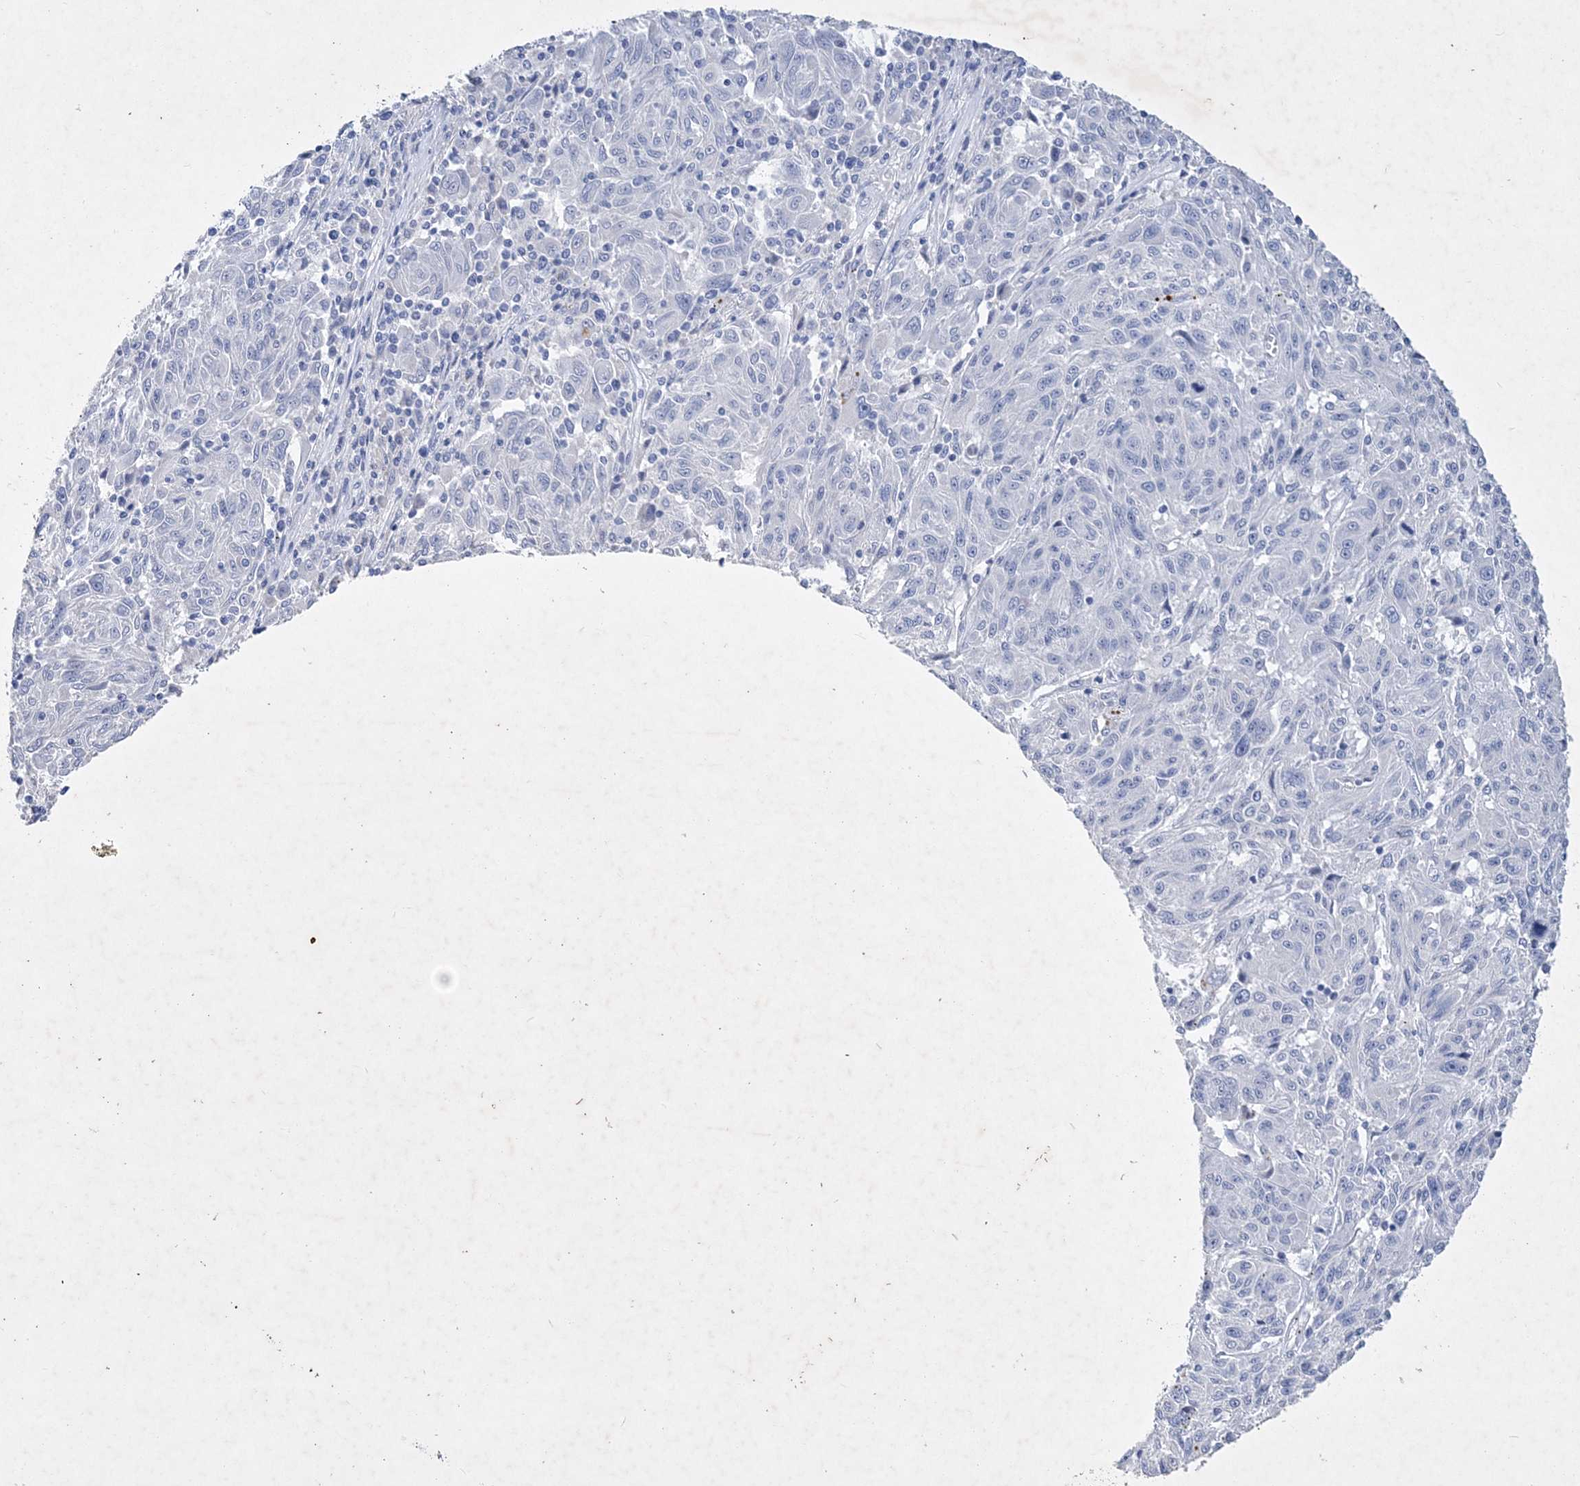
{"staining": {"intensity": "negative", "quantity": "none", "location": "none"}, "tissue": "melanoma", "cell_type": "Tumor cells", "image_type": "cancer", "snomed": [{"axis": "morphology", "description": "Malignant melanoma, NOS"}, {"axis": "topography", "description": "Skin"}], "caption": "High magnification brightfield microscopy of malignant melanoma stained with DAB (brown) and counterstained with hematoxylin (blue): tumor cells show no significant expression. Brightfield microscopy of immunohistochemistry stained with DAB (3,3'-diaminobenzidine) (brown) and hematoxylin (blue), captured at high magnification.", "gene": "COPS8", "patient": {"sex": "male", "age": 53}}